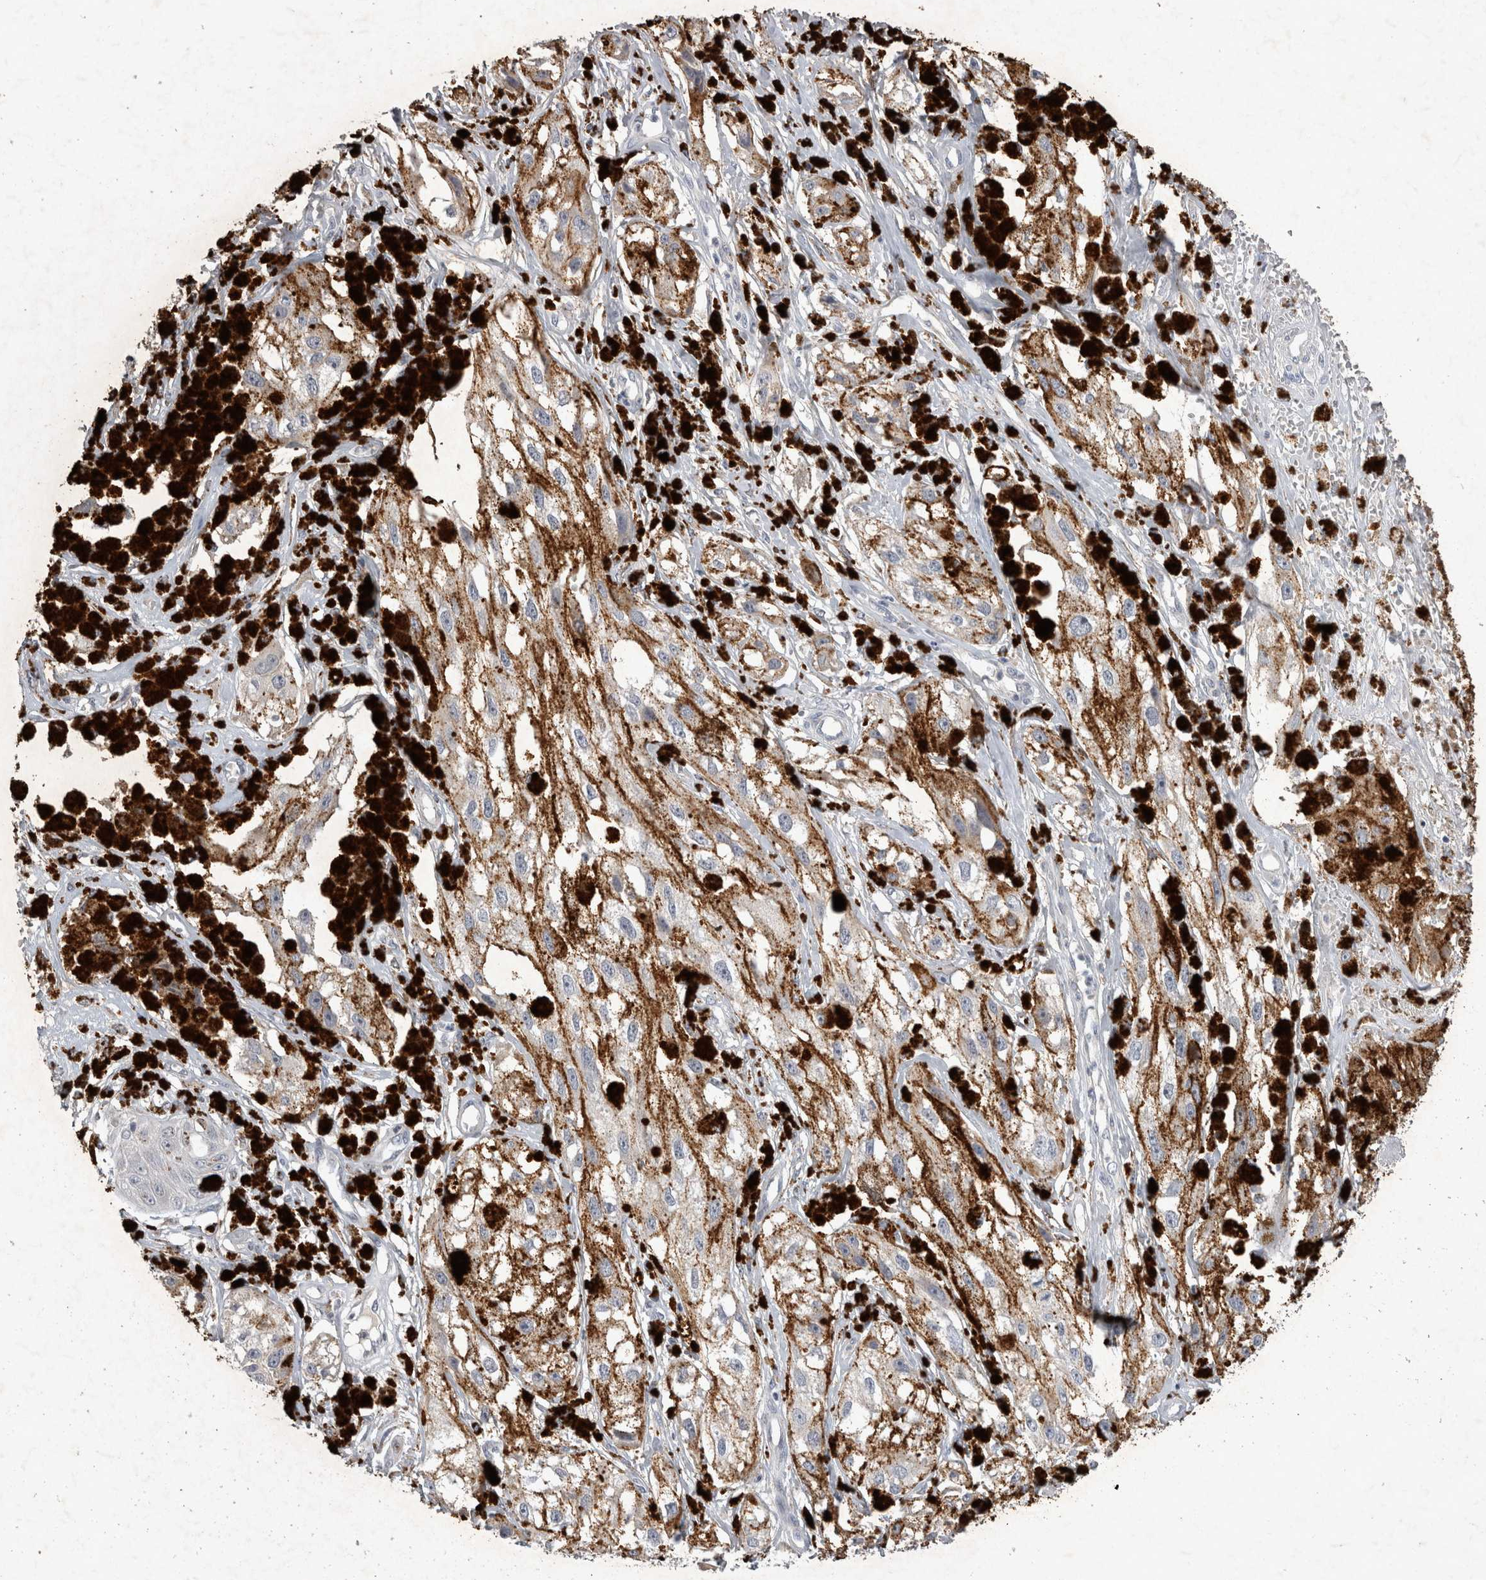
{"staining": {"intensity": "negative", "quantity": "none", "location": "none"}, "tissue": "melanoma", "cell_type": "Tumor cells", "image_type": "cancer", "snomed": [{"axis": "morphology", "description": "Malignant melanoma, NOS"}, {"axis": "topography", "description": "Skin"}], "caption": "Immunohistochemical staining of melanoma exhibits no significant expression in tumor cells. (IHC, brightfield microscopy, high magnification).", "gene": "SLC22A11", "patient": {"sex": "male", "age": 88}}